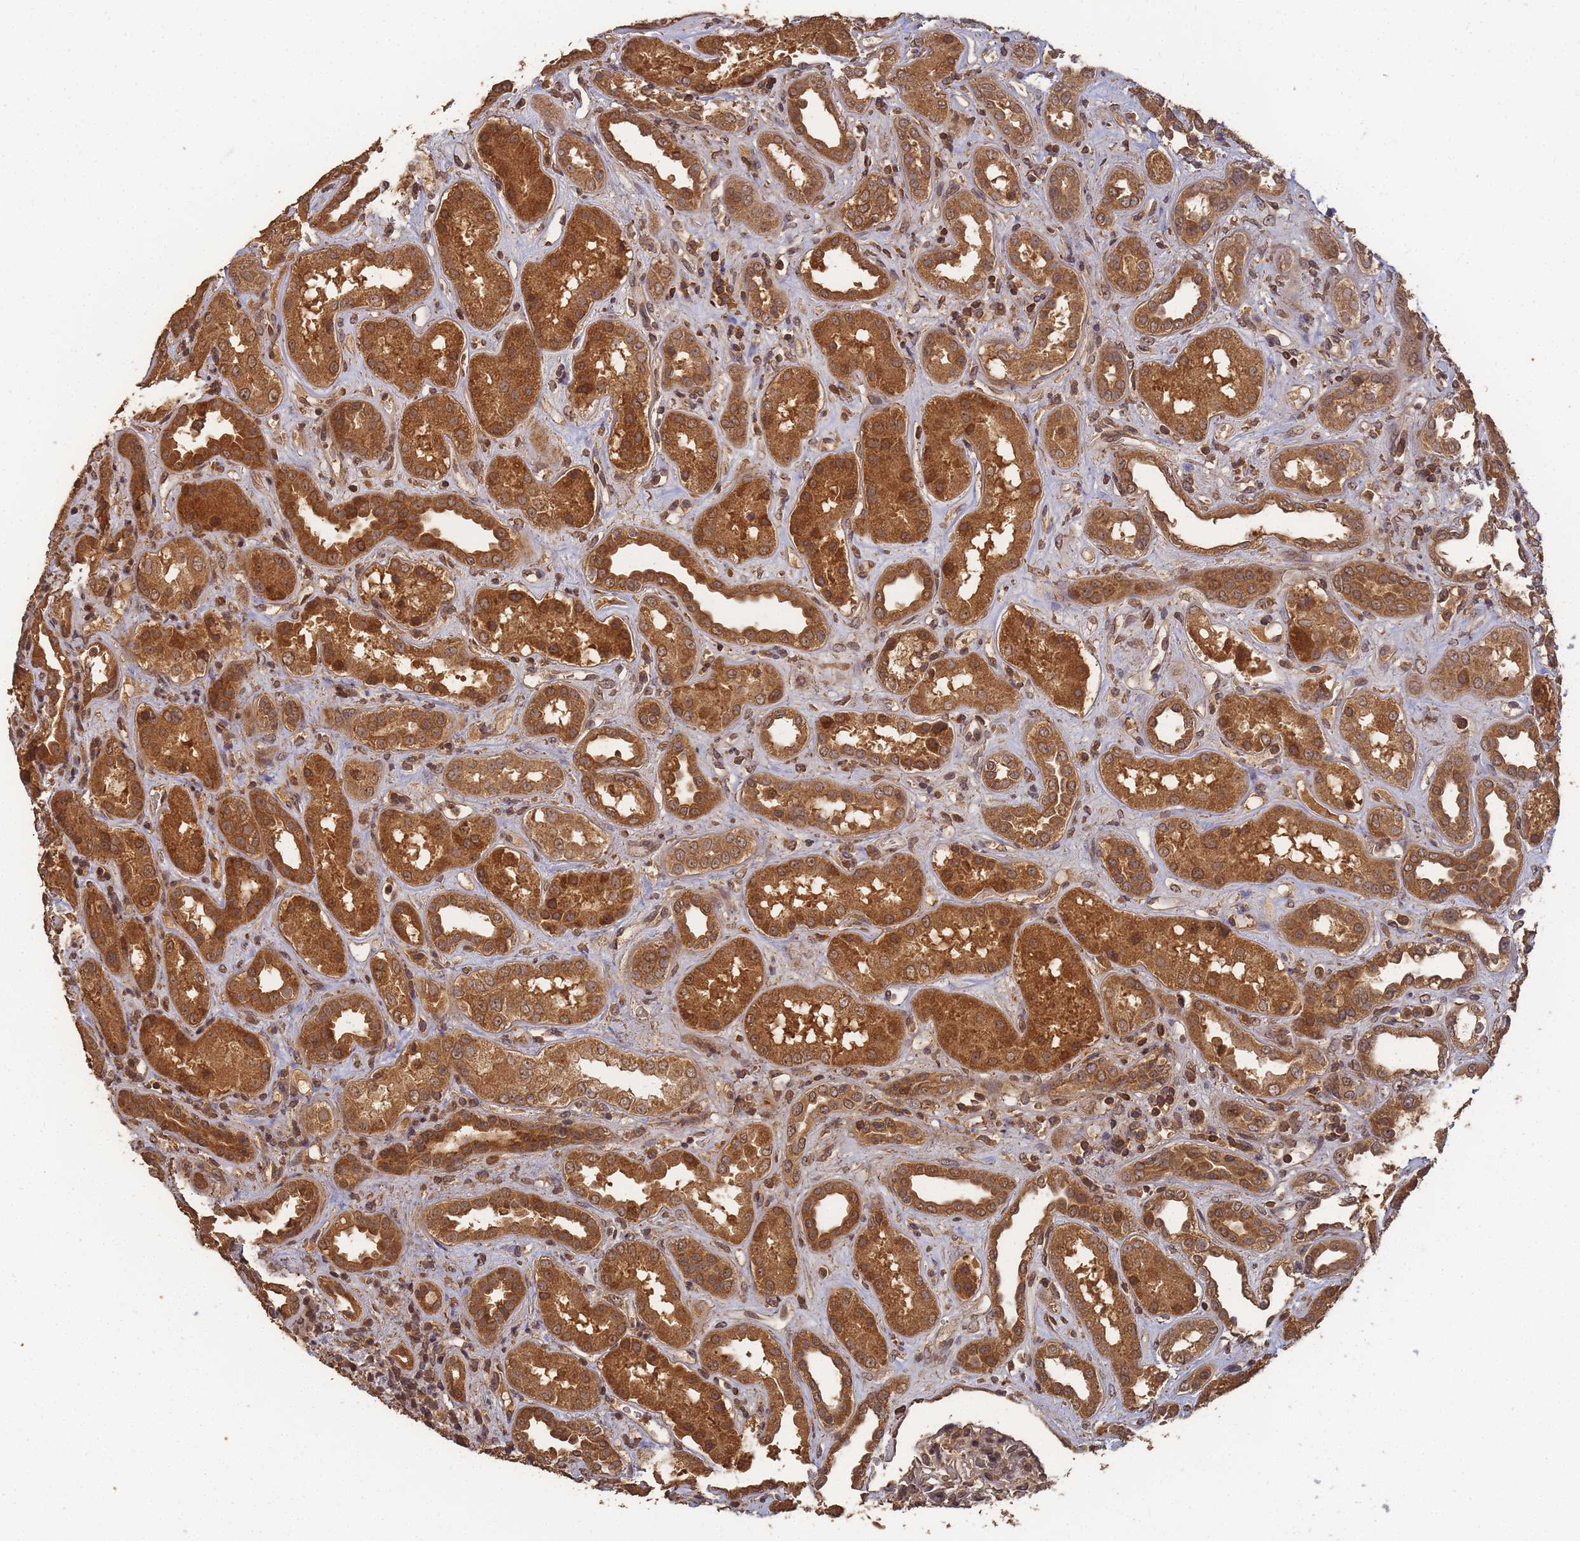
{"staining": {"intensity": "moderate", "quantity": "25%-75%", "location": "cytoplasmic/membranous,nuclear"}, "tissue": "kidney", "cell_type": "Cells in glomeruli", "image_type": "normal", "snomed": [{"axis": "morphology", "description": "Normal tissue, NOS"}, {"axis": "topography", "description": "Kidney"}], "caption": "Immunohistochemistry (IHC) histopathology image of benign kidney: kidney stained using IHC reveals medium levels of moderate protein expression localized specifically in the cytoplasmic/membranous,nuclear of cells in glomeruli, appearing as a cytoplasmic/membranous,nuclear brown color.", "gene": "ALKBH1", "patient": {"sex": "male", "age": 59}}